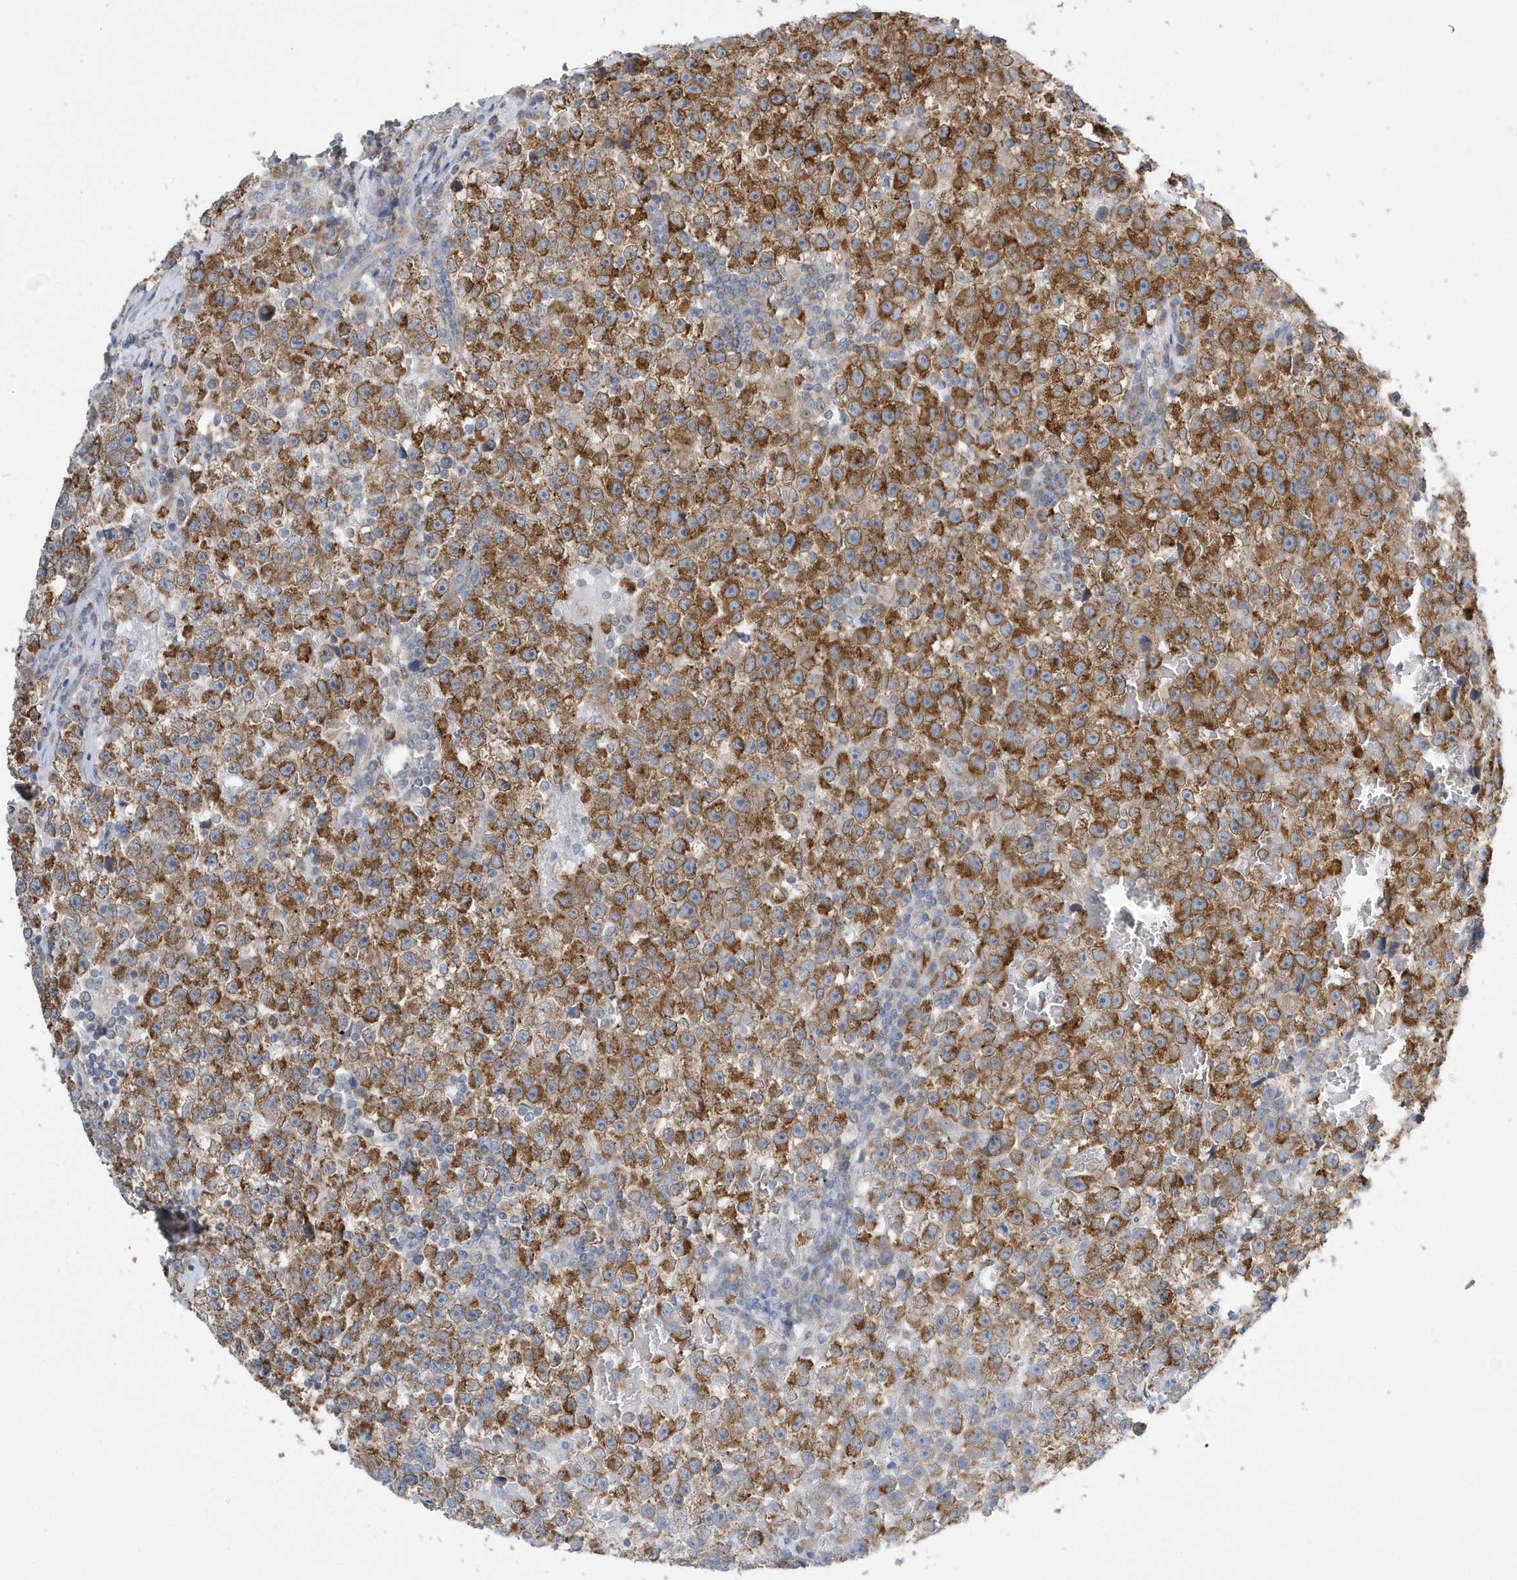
{"staining": {"intensity": "strong", "quantity": ">75%", "location": "cytoplasmic/membranous"}, "tissue": "testis cancer", "cell_type": "Tumor cells", "image_type": "cancer", "snomed": [{"axis": "morphology", "description": "Seminoma, NOS"}, {"axis": "topography", "description": "Testis"}], "caption": "Immunohistochemical staining of seminoma (testis) shows strong cytoplasmic/membranous protein staining in about >75% of tumor cells.", "gene": "SPATA5", "patient": {"sex": "male", "age": 22}}